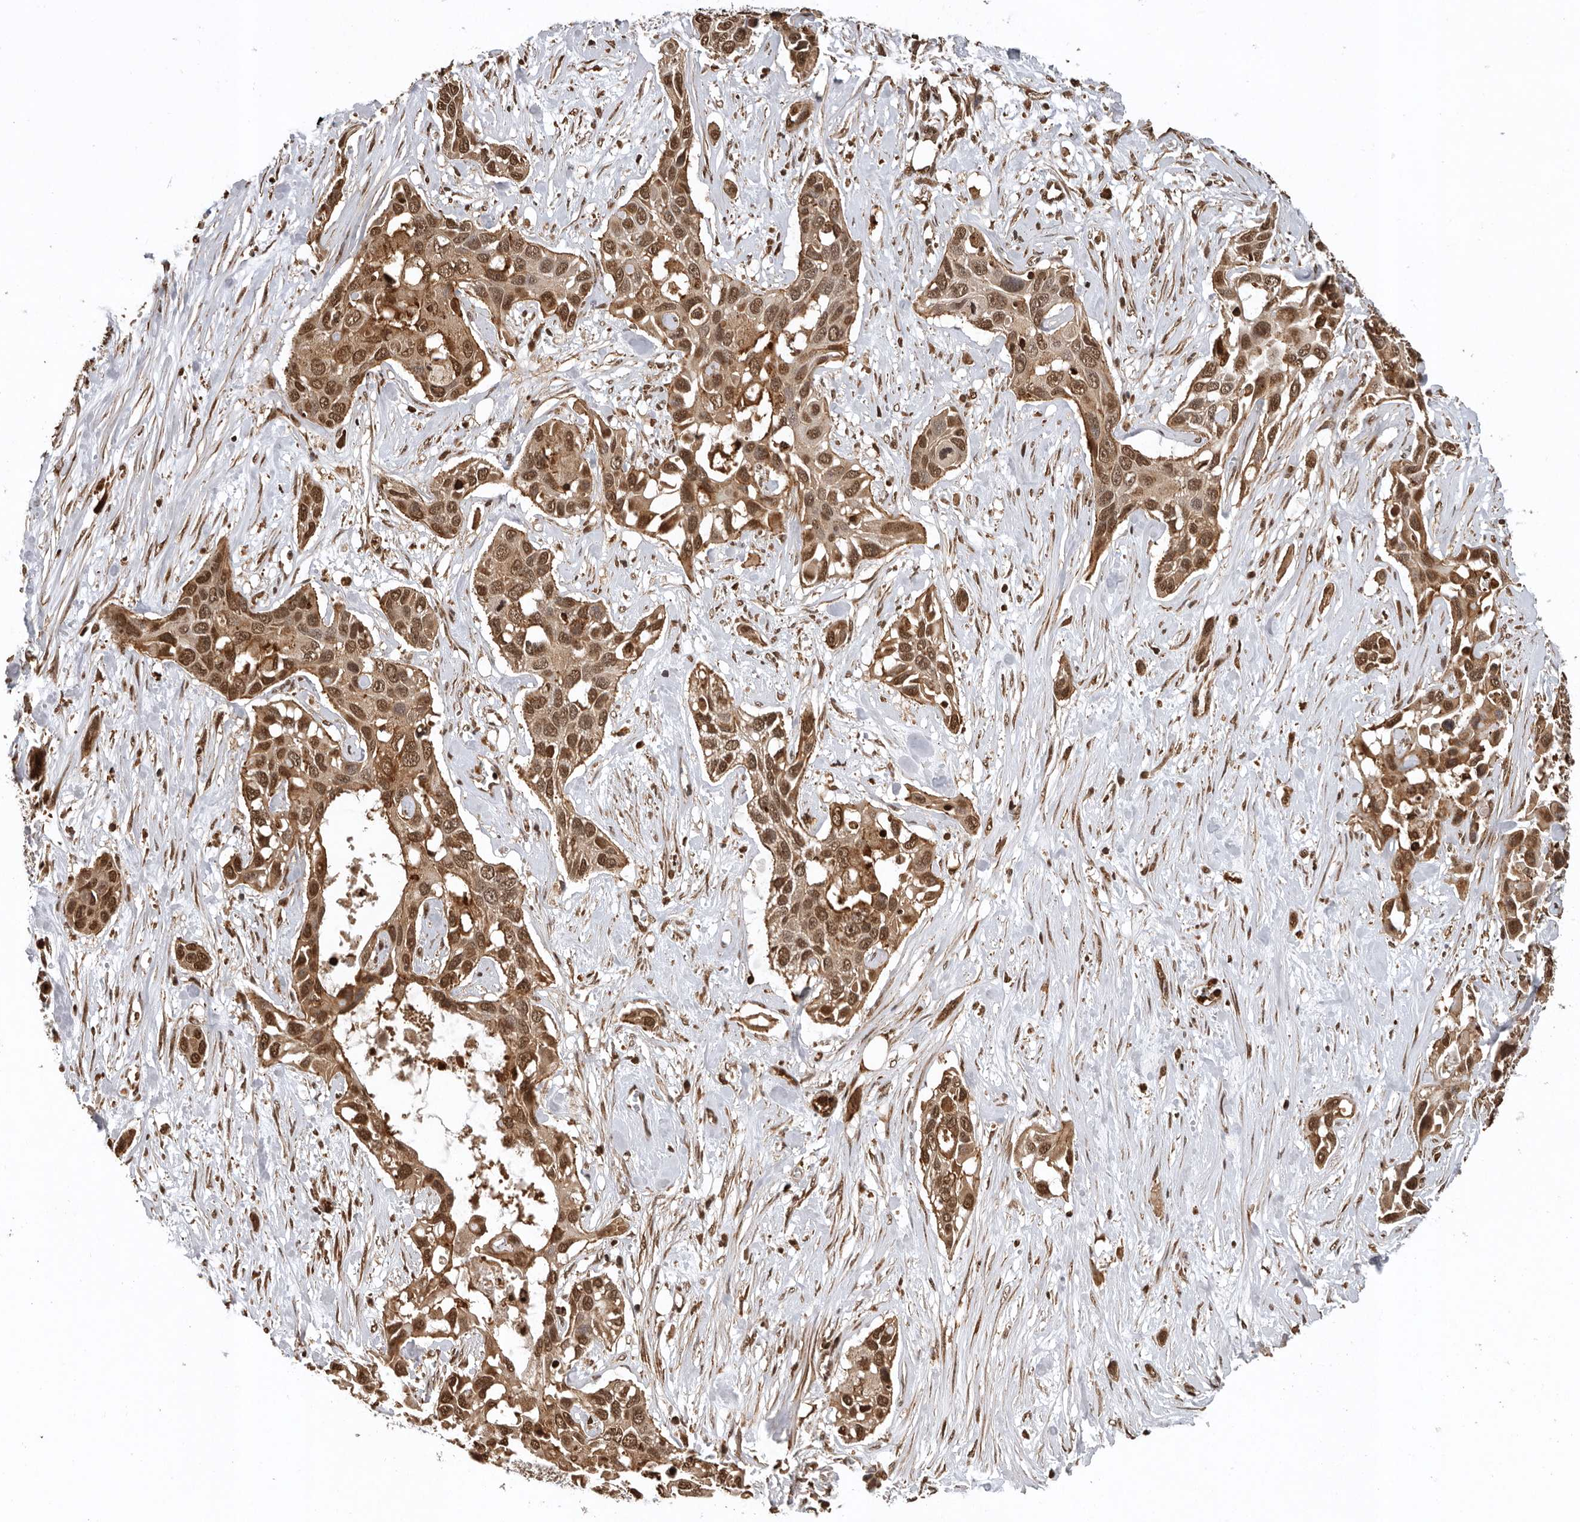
{"staining": {"intensity": "strong", "quantity": ">75%", "location": "cytoplasmic/membranous,nuclear"}, "tissue": "pancreatic cancer", "cell_type": "Tumor cells", "image_type": "cancer", "snomed": [{"axis": "morphology", "description": "Adenocarcinoma, NOS"}, {"axis": "topography", "description": "Pancreas"}], "caption": "Pancreatic cancer stained with a brown dye displays strong cytoplasmic/membranous and nuclear positive positivity in about >75% of tumor cells.", "gene": "RNF157", "patient": {"sex": "female", "age": 60}}